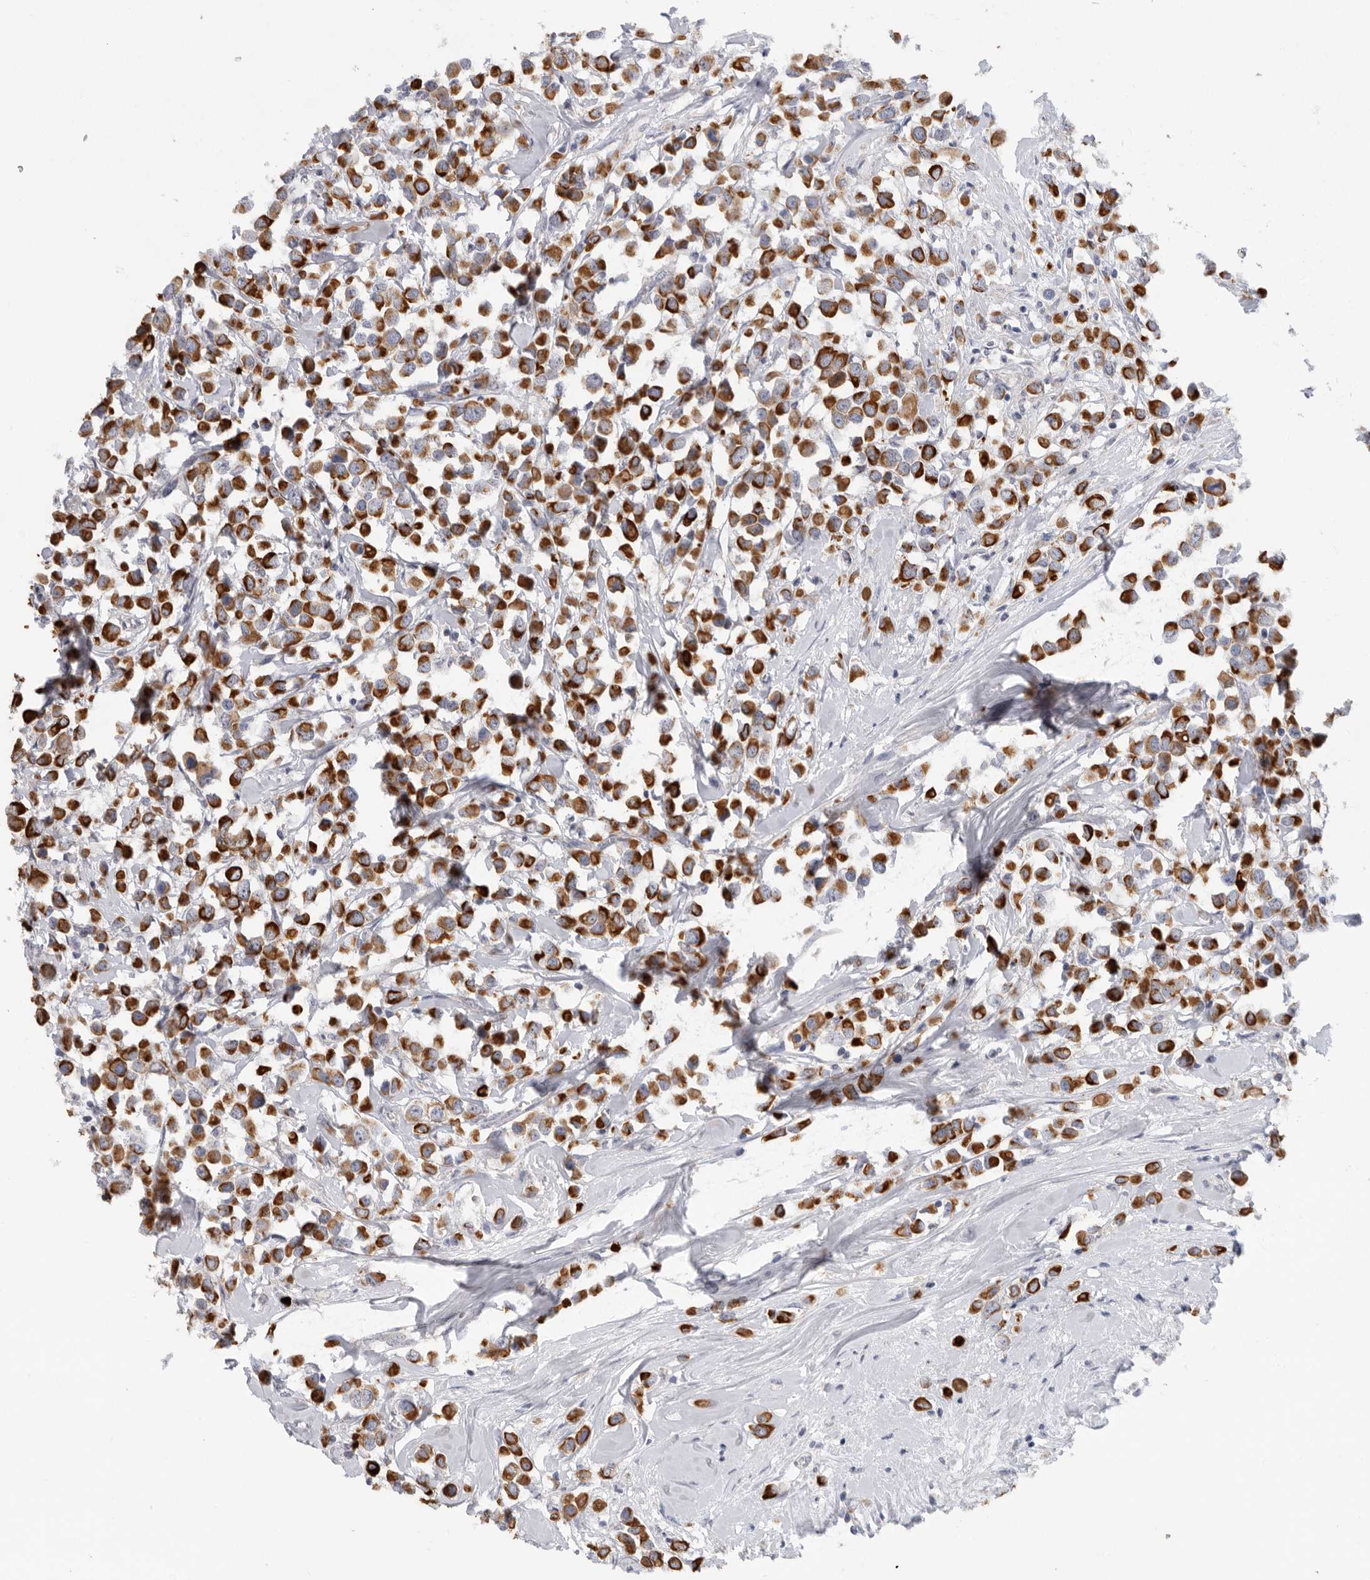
{"staining": {"intensity": "strong", "quantity": ">75%", "location": "cytoplasmic/membranous"}, "tissue": "breast cancer", "cell_type": "Tumor cells", "image_type": "cancer", "snomed": [{"axis": "morphology", "description": "Duct carcinoma"}, {"axis": "topography", "description": "Breast"}], "caption": "Breast cancer was stained to show a protein in brown. There is high levels of strong cytoplasmic/membranous staining in approximately >75% of tumor cells. Immunohistochemistry stains the protein of interest in brown and the nuclei are stained blue.", "gene": "MTFR1L", "patient": {"sex": "female", "age": 61}}